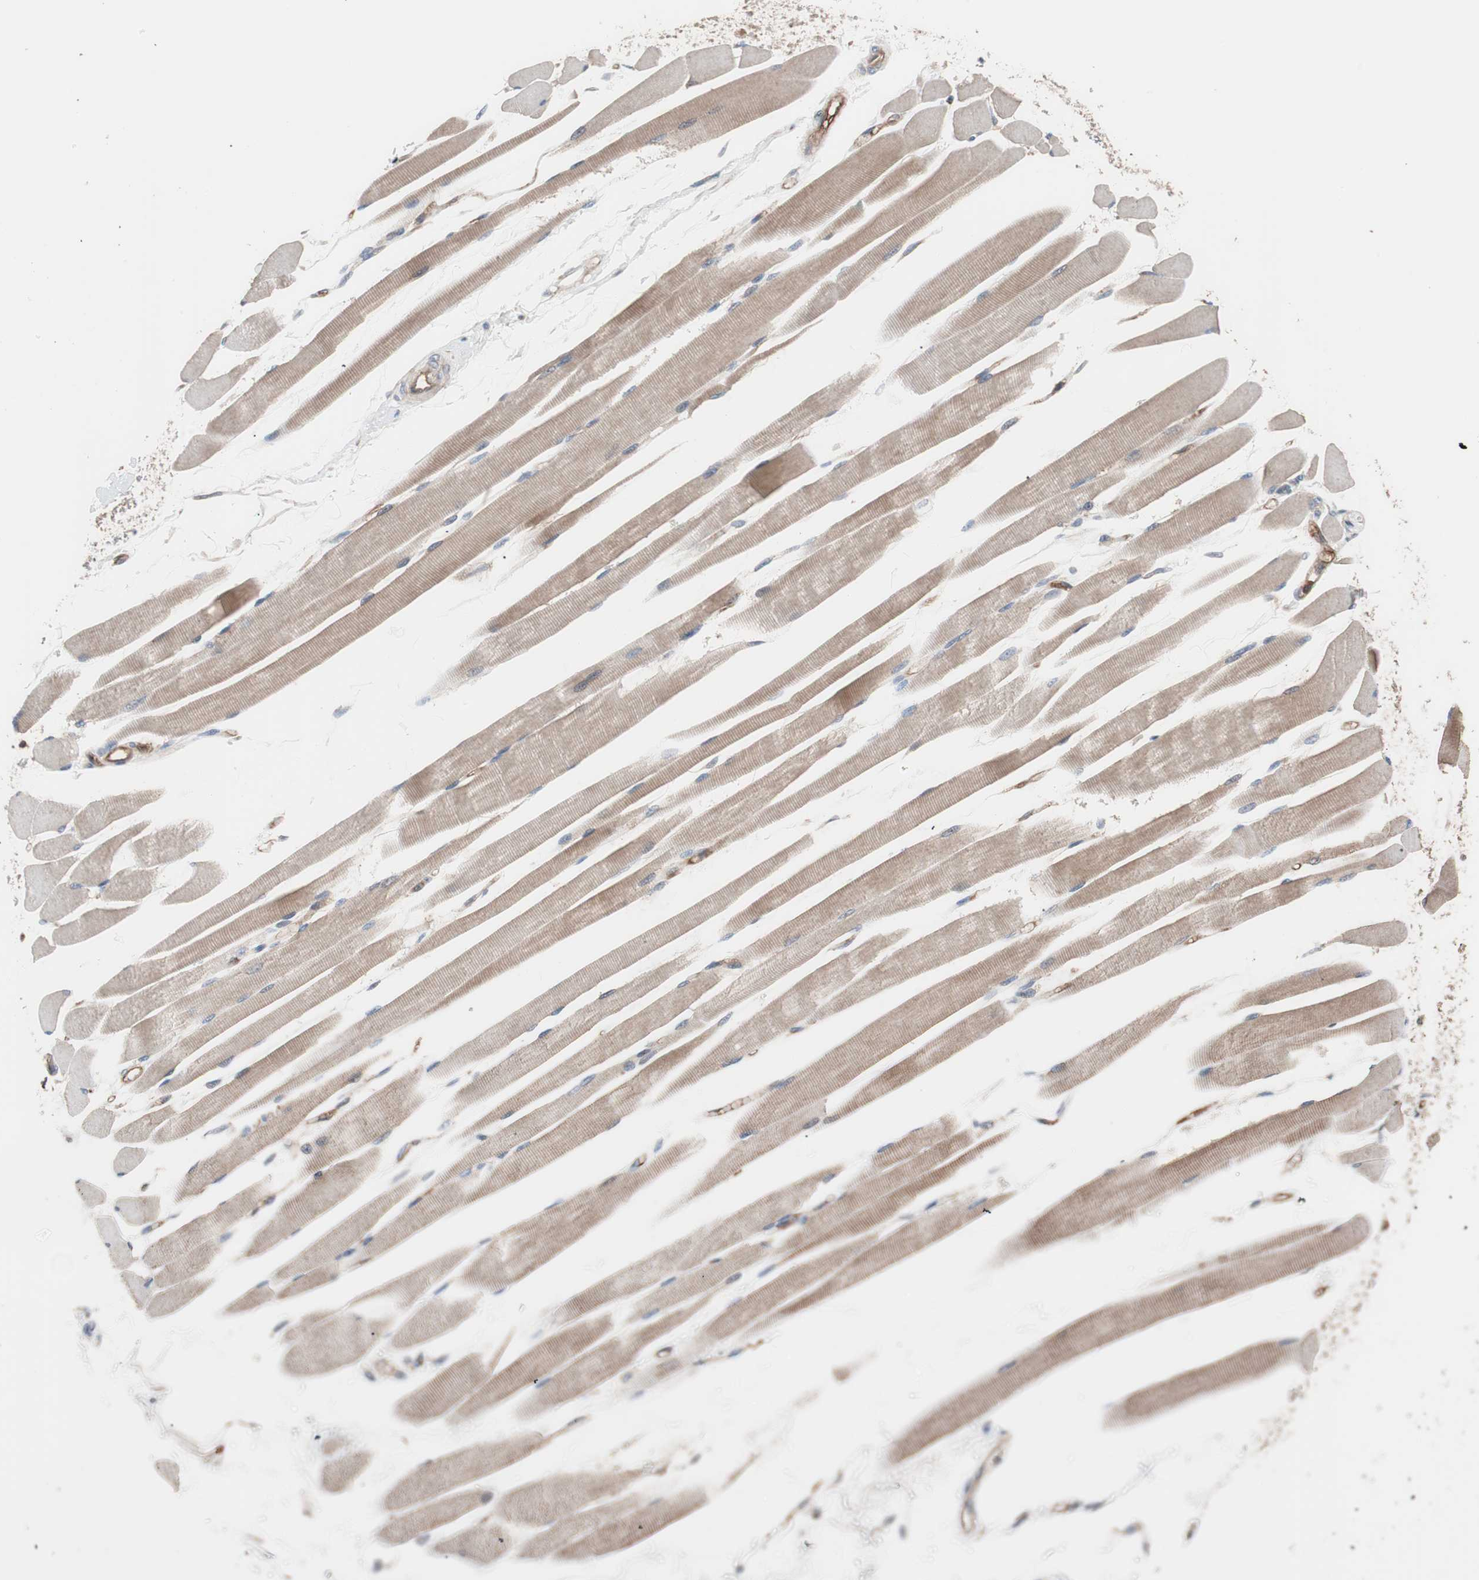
{"staining": {"intensity": "moderate", "quantity": ">75%", "location": "cytoplasmic/membranous"}, "tissue": "skeletal muscle", "cell_type": "Myocytes", "image_type": "normal", "snomed": [{"axis": "morphology", "description": "Normal tissue, NOS"}, {"axis": "topography", "description": "Skeletal muscle"}, {"axis": "topography", "description": "Peripheral nerve tissue"}], "caption": "Protein analysis of benign skeletal muscle shows moderate cytoplasmic/membranous expression in about >75% of myocytes.", "gene": "SDC4", "patient": {"sex": "female", "age": 84}}